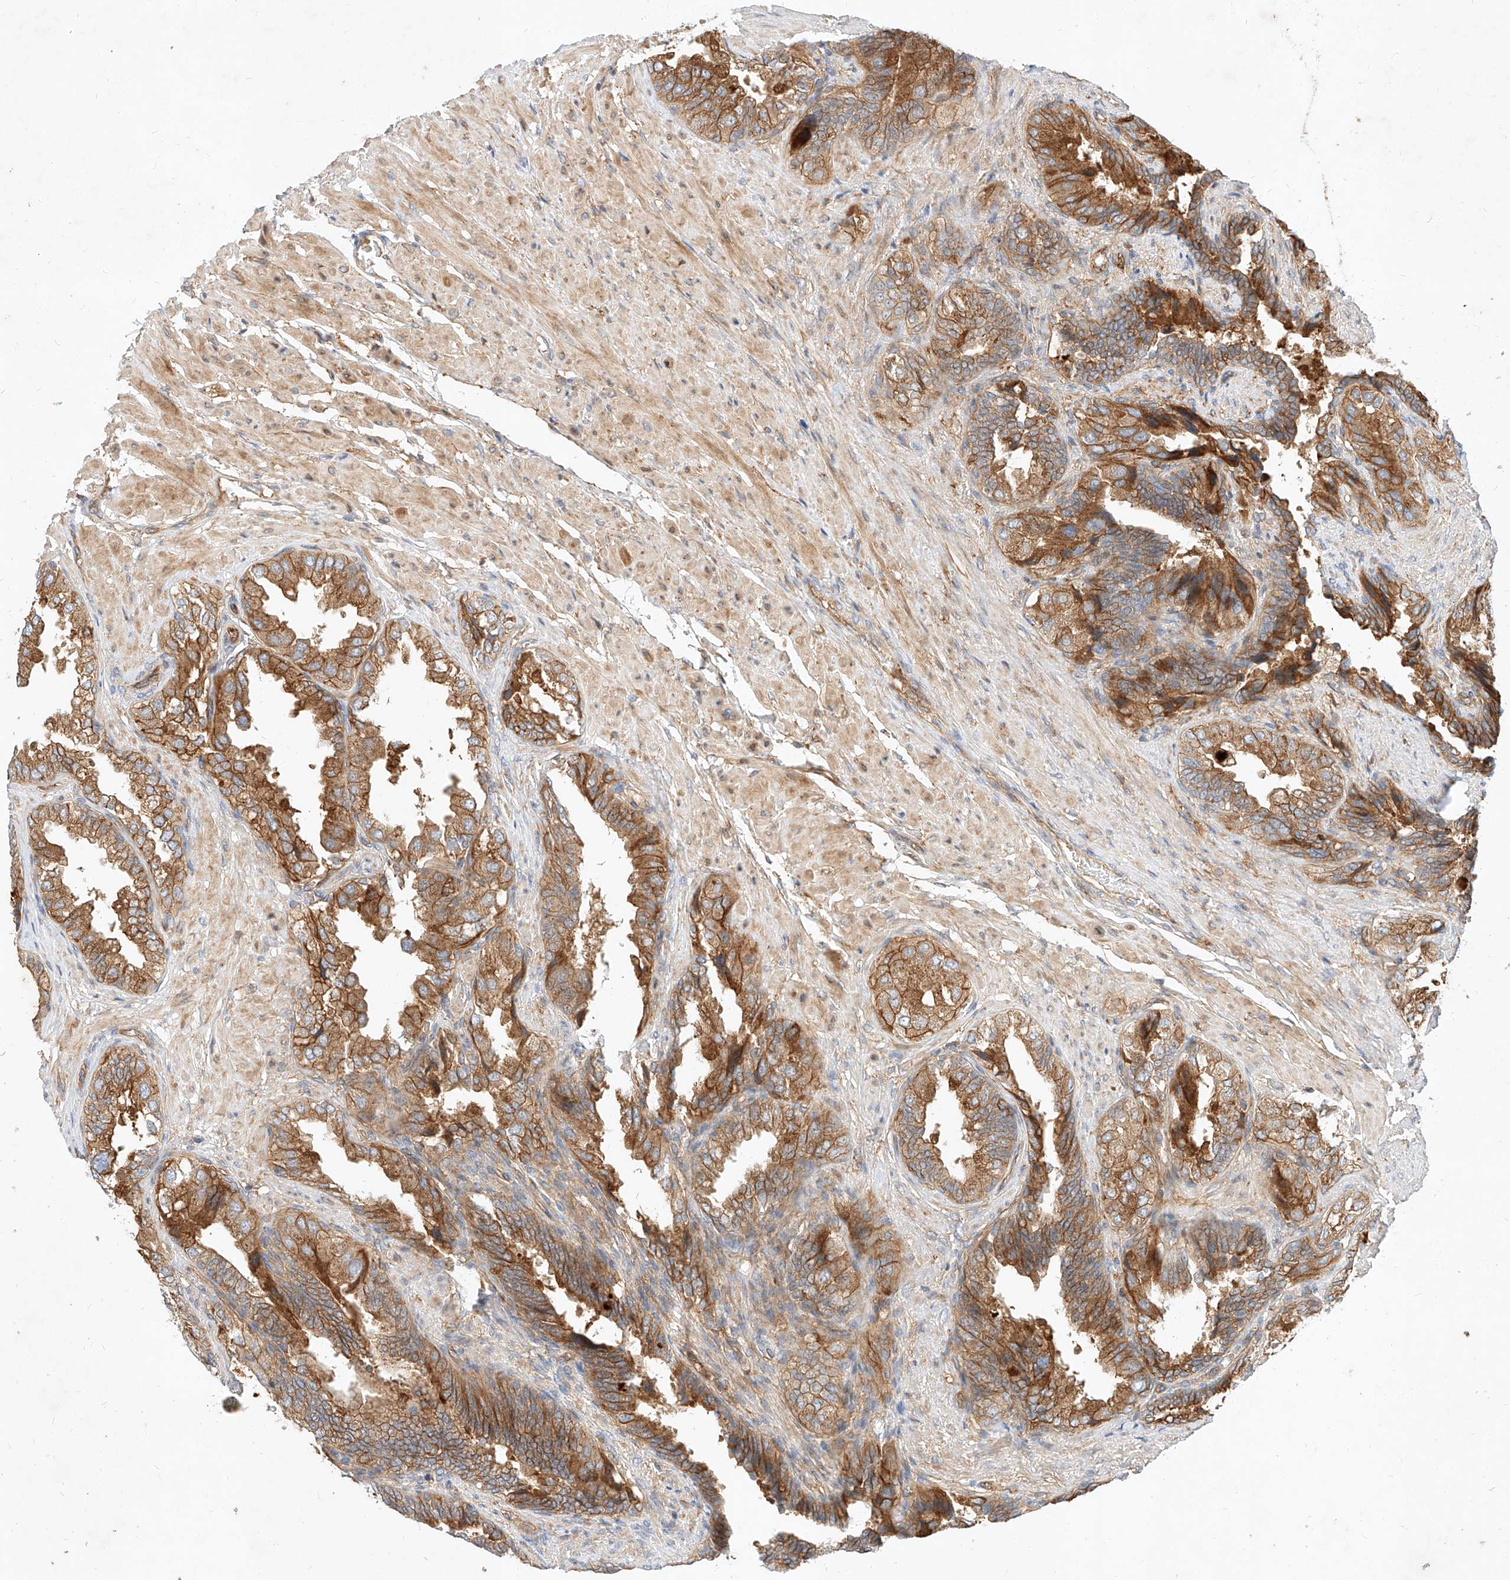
{"staining": {"intensity": "moderate", "quantity": ">75%", "location": "cytoplasmic/membranous"}, "tissue": "seminal vesicle", "cell_type": "Glandular cells", "image_type": "normal", "snomed": [{"axis": "morphology", "description": "Normal tissue, NOS"}, {"axis": "topography", "description": "Seminal veicle"}, {"axis": "topography", "description": "Peripheral nerve tissue"}], "caption": "Immunohistochemical staining of benign seminal vesicle displays medium levels of moderate cytoplasmic/membranous positivity in approximately >75% of glandular cells. Using DAB (3,3'-diaminobenzidine) (brown) and hematoxylin (blue) stains, captured at high magnification using brightfield microscopy.", "gene": "NFAM1", "patient": {"sex": "male", "age": 63}}